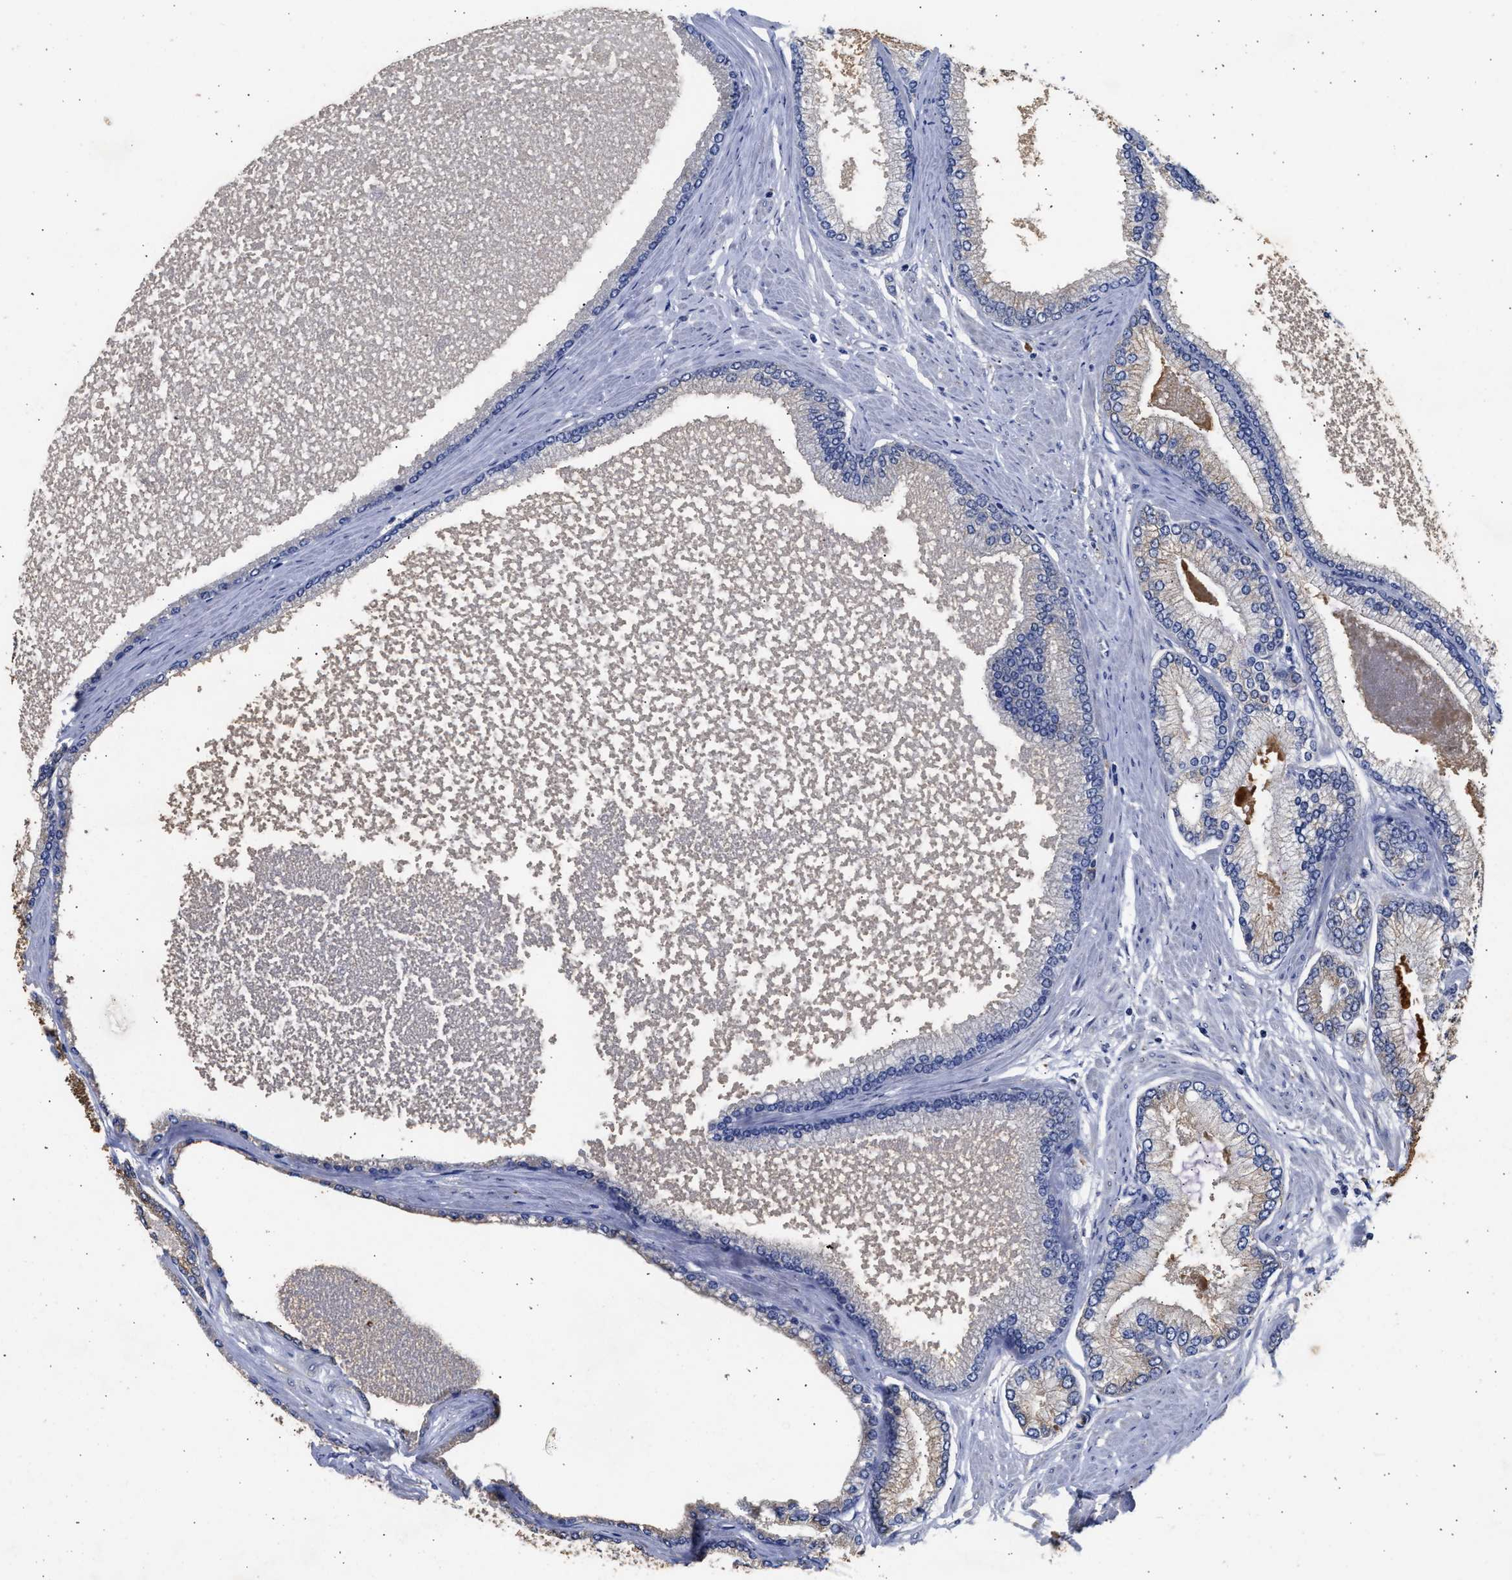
{"staining": {"intensity": "weak", "quantity": "<25%", "location": "cytoplasmic/membranous"}, "tissue": "prostate cancer", "cell_type": "Tumor cells", "image_type": "cancer", "snomed": [{"axis": "morphology", "description": "Adenocarcinoma, High grade"}, {"axis": "topography", "description": "Prostate"}], "caption": "Immunohistochemistry (IHC) of high-grade adenocarcinoma (prostate) reveals no staining in tumor cells.", "gene": "ENSG00000142539", "patient": {"sex": "male", "age": 61}}